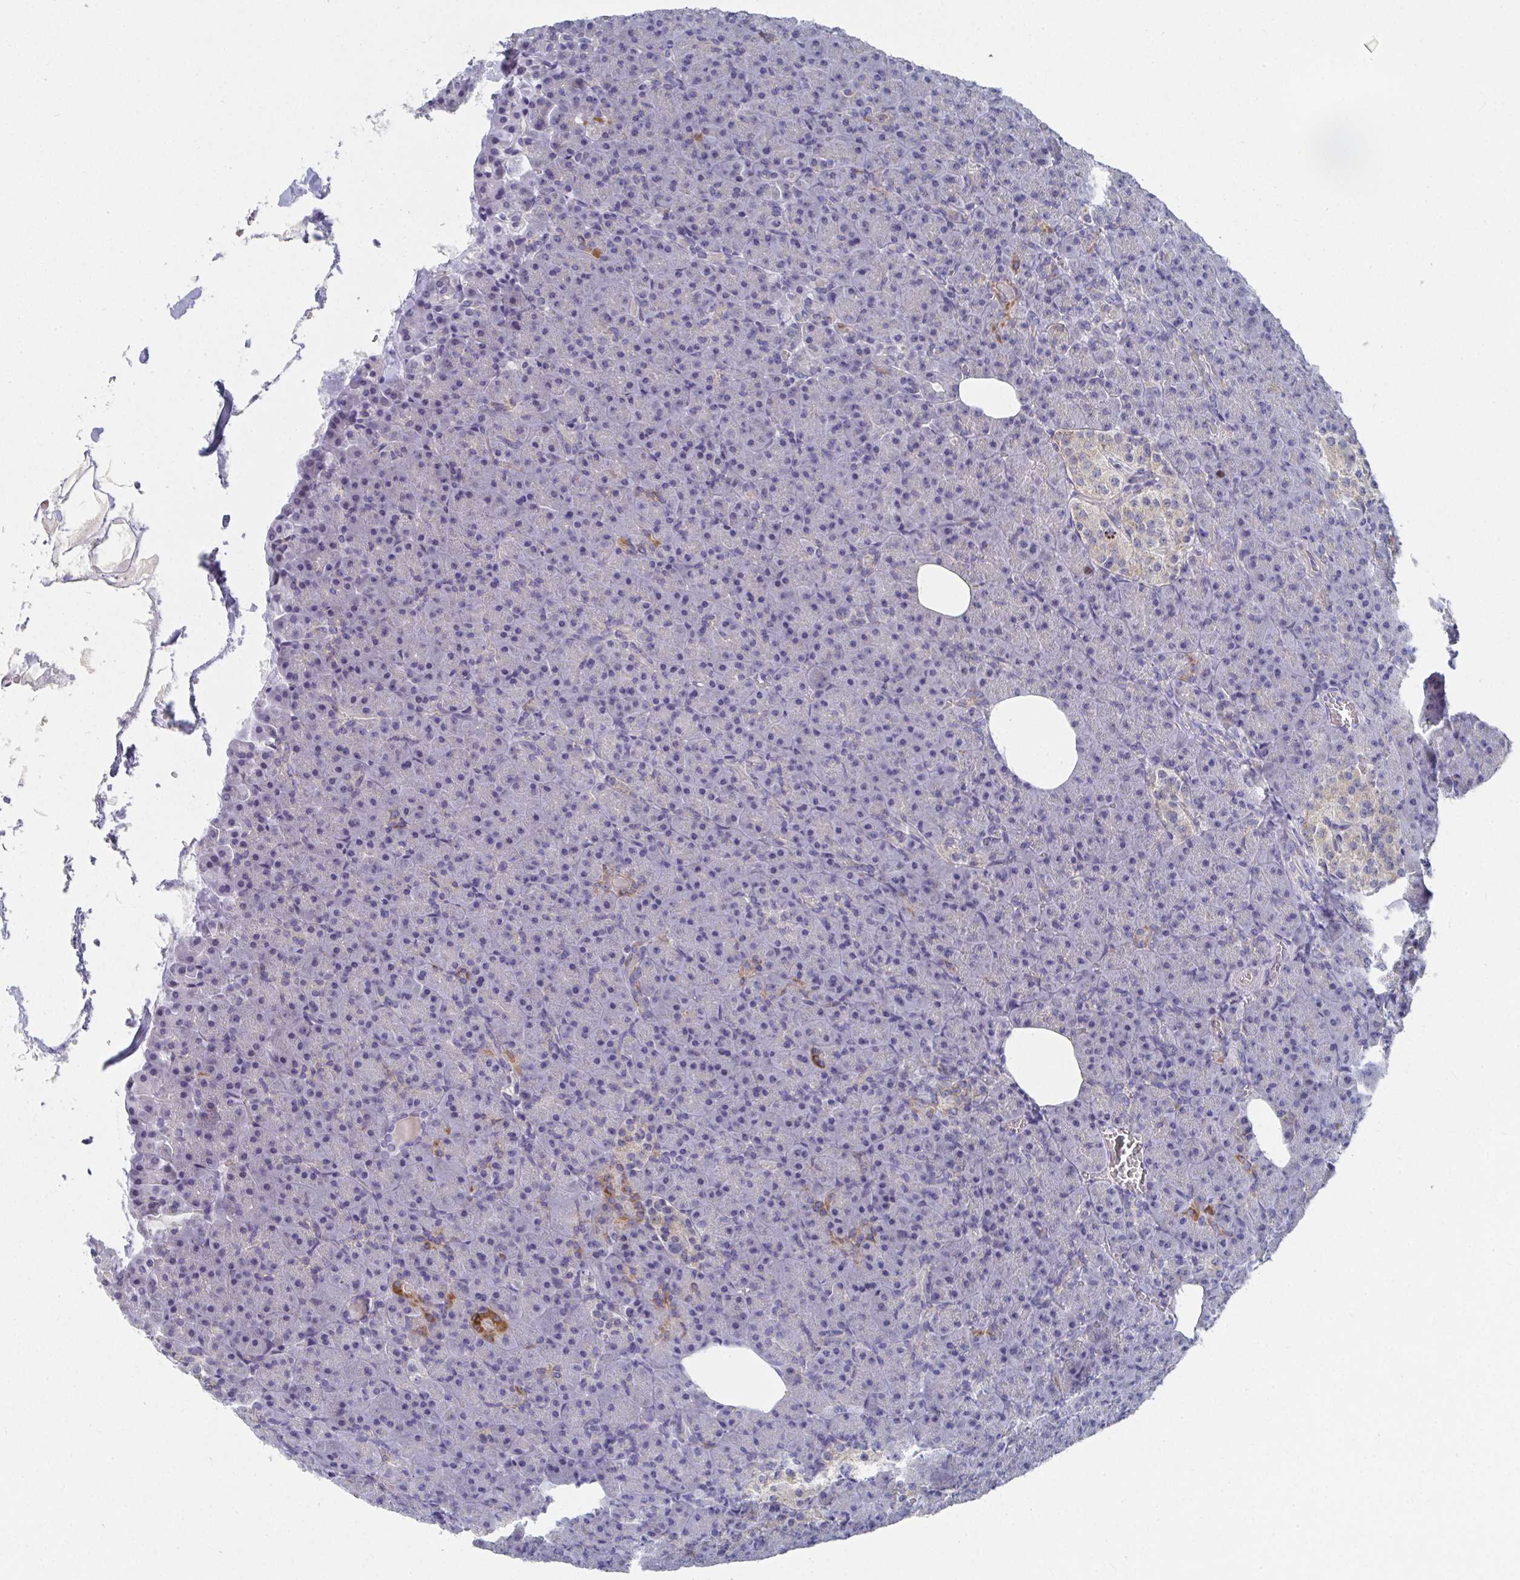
{"staining": {"intensity": "moderate", "quantity": "<25%", "location": "cytoplasmic/membranous"}, "tissue": "pancreas", "cell_type": "Exocrine glandular cells", "image_type": "normal", "snomed": [{"axis": "morphology", "description": "Normal tissue, NOS"}, {"axis": "topography", "description": "Pancreas"}], "caption": "A brown stain shows moderate cytoplasmic/membranous positivity of a protein in exocrine glandular cells of benign human pancreas. Nuclei are stained in blue.", "gene": "ATP5F1C", "patient": {"sex": "female", "age": 74}}